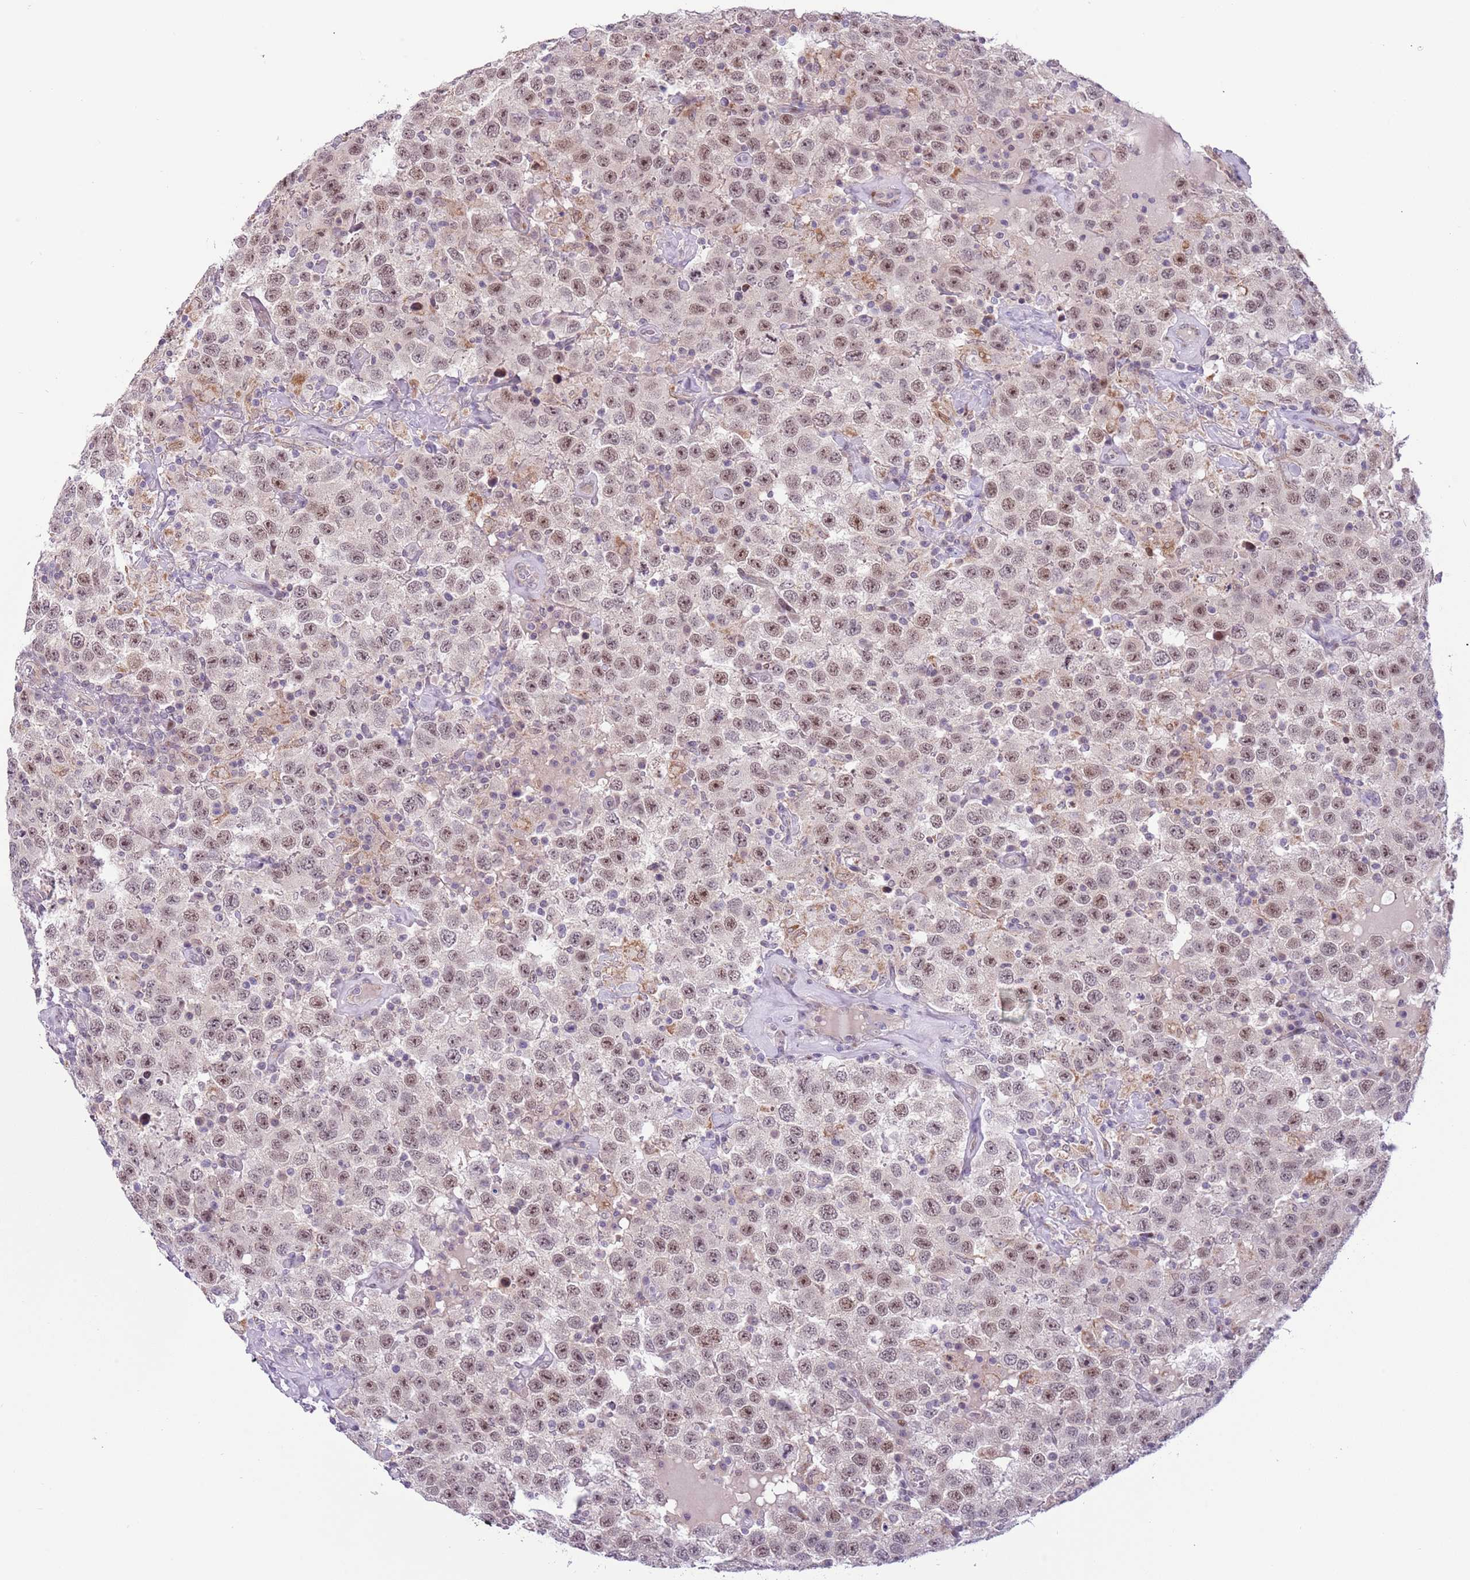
{"staining": {"intensity": "moderate", "quantity": ">75%", "location": "nuclear"}, "tissue": "testis cancer", "cell_type": "Tumor cells", "image_type": "cancer", "snomed": [{"axis": "morphology", "description": "Seminoma, NOS"}, {"axis": "topography", "description": "Testis"}], "caption": "An IHC histopathology image of neoplastic tissue is shown. Protein staining in brown highlights moderate nuclear positivity in testis cancer within tumor cells. (DAB = brown stain, brightfield microscopy at high magnification).", "gene": "MLLT11", "patient": {"sex": "male", "age": 41}}